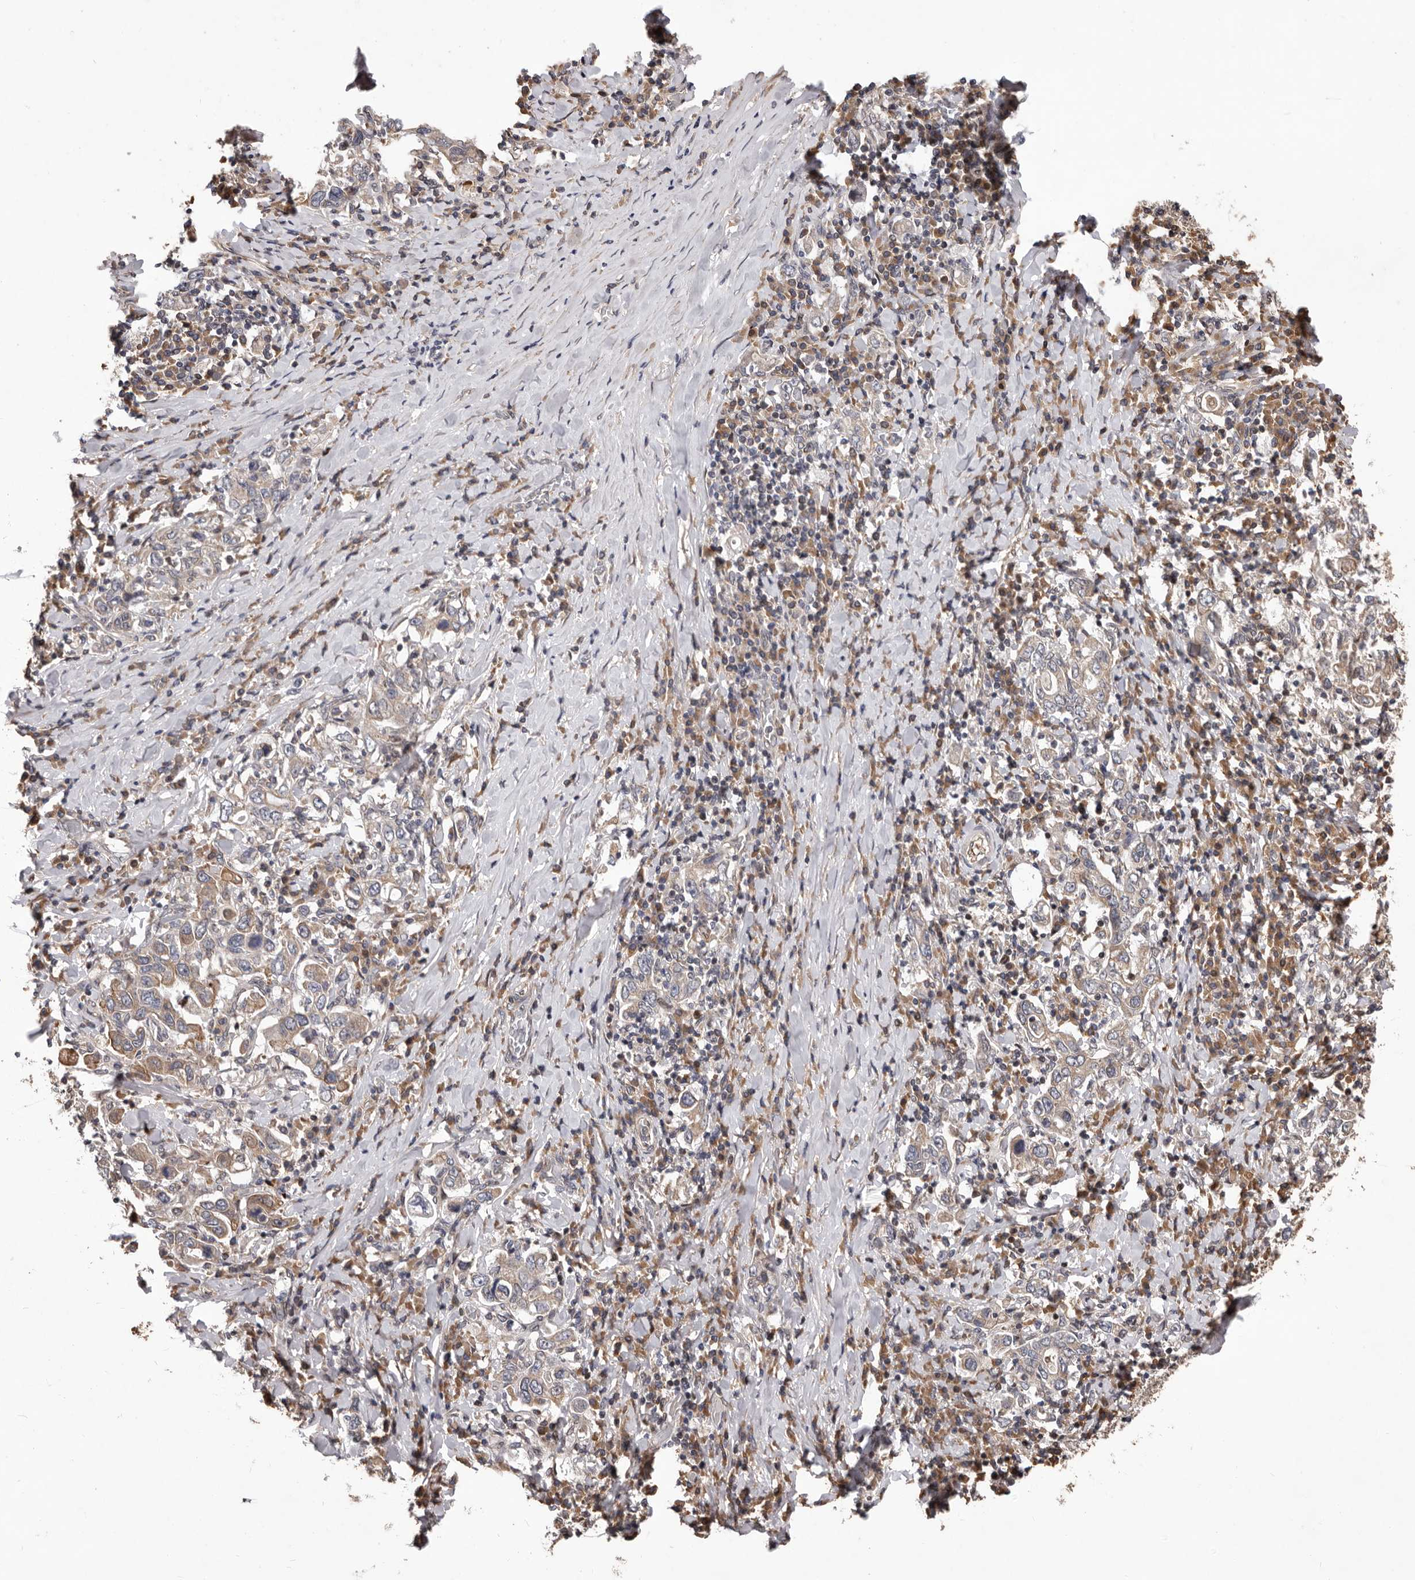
{"staining": {"intensity": "weak", "quantity": "25%-75%", "location": "cytoplasmic/membranous"}, "tissue": "stomach cancer", "cell_type": "Tumor cells", "image_type": "cancer", "snomed": [{"axis": "morphology", "description": "Adenocarcinoma, NOS"}, {"axis": "topography", "description": "Stomach, upper"}], "caption": "High-magnification brightfield microscopy of stomach cancer (adenocarcinoma) stained with DAB (3,3'-diaminobenzidine) (brown) and counterstained with hematoxylin (blue). tumor cells exhibit weak cytoplasmic/membranous staining is present in about25%-75% of cells. (DAB = brown stain, brightfield microscopy at high magnification).", "gene": "GADD45B", "patient": {"sex": "male", "age": 62}}